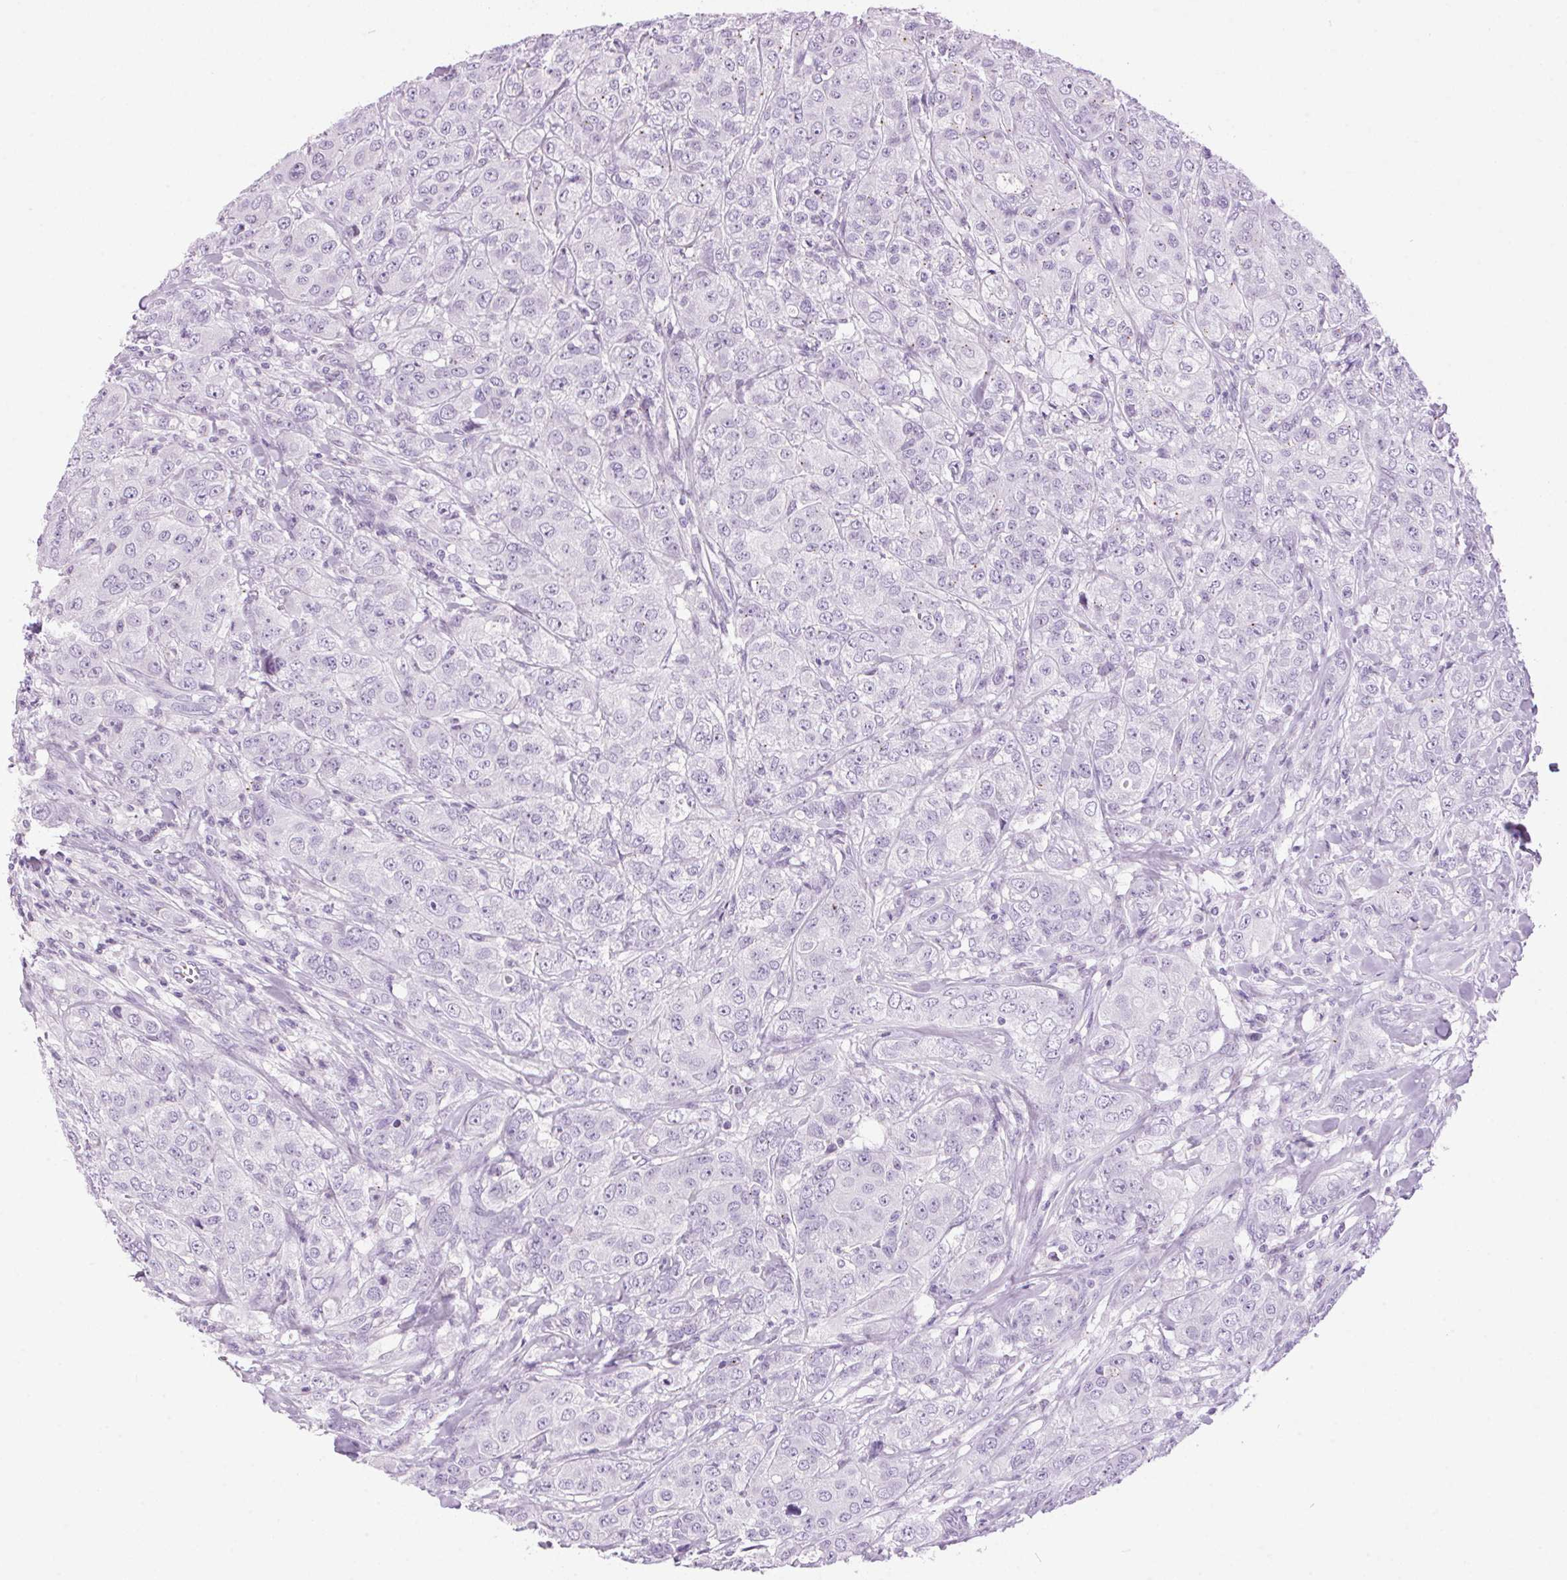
{"staining": {"intensity": "negative", "quantity": "none", "location": "none"}, "tissue": "breast cancer", "cell_type": "Tumor cells", "image_type": "cancer", "snomed": [{"axis": "morphology", "description": "Duct carcinoma"}, {"axis": "topography", "description": "Breast"}], "caption": "High power microscopy photomicrograph of an immunohistochemistry histopathology image of breast cancer (infiltrating ductal carcinoma), revealing no significant expression in tumor cells.", "gene": "TMEM88B", "patient": {"sex": "female", "age": 43}}